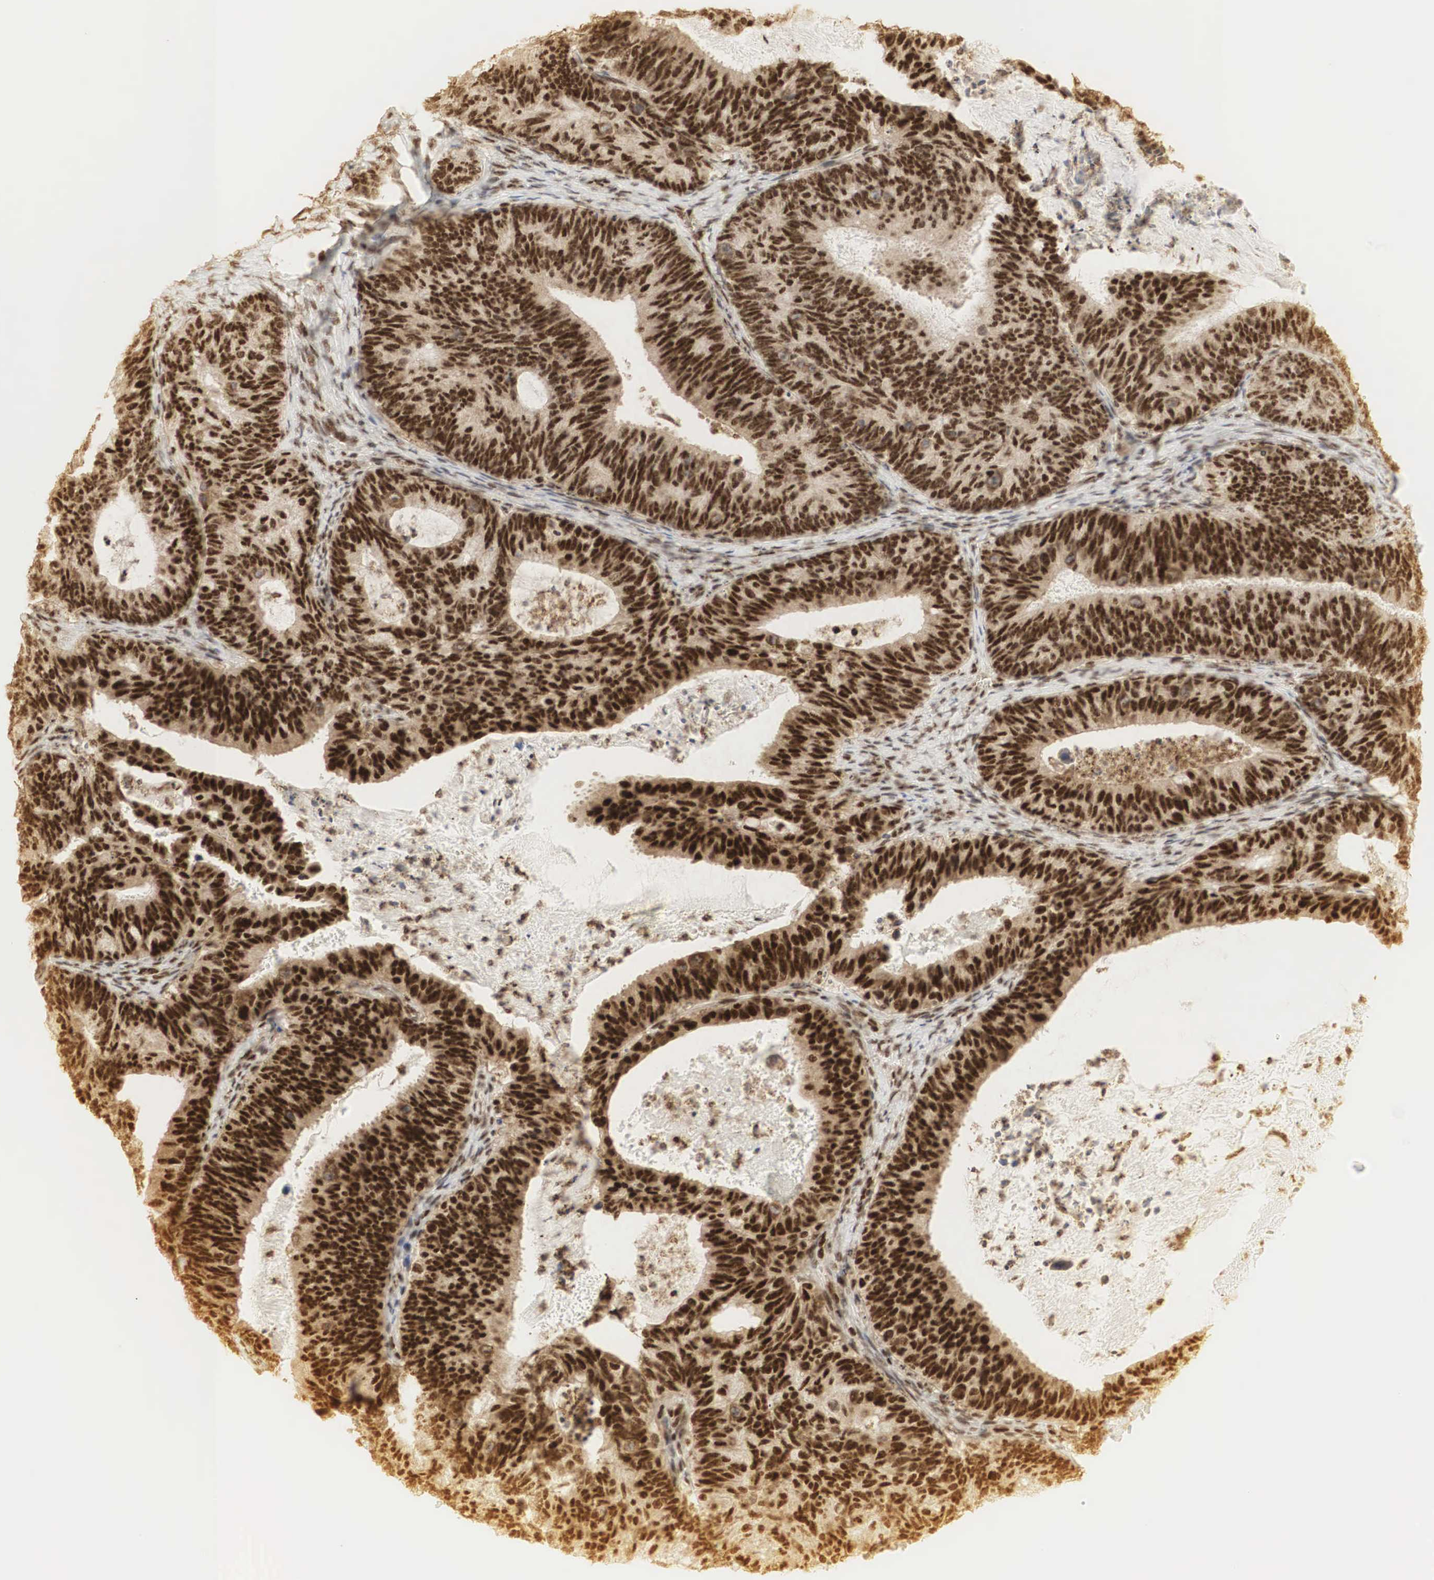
{"staining": {"intensity": "strong", "quantity": ">75%", "location": "cytoplasmic/membranous,nuclear"}, "tissue": "ovarian cancer", "cell_type": "Tumor cells", "image_type": "cancer", "snomed": [{"axis": "morphology", "description": "Carcinoma, endometroid"}, {"axis": "topography", "description": "Ovary"}], "caption": "Immunohistochemical staining of human endometroid carcinoma (ovarian) demonstrates strong cytoplasmic/membranous and nuclear protein staining in about >75% of tumor cells. (brown staining indicates protein expression, while blue staining denotes nuclei).", "gene": "RNF113A", "patient": {"sex": "female", "age": 52}}